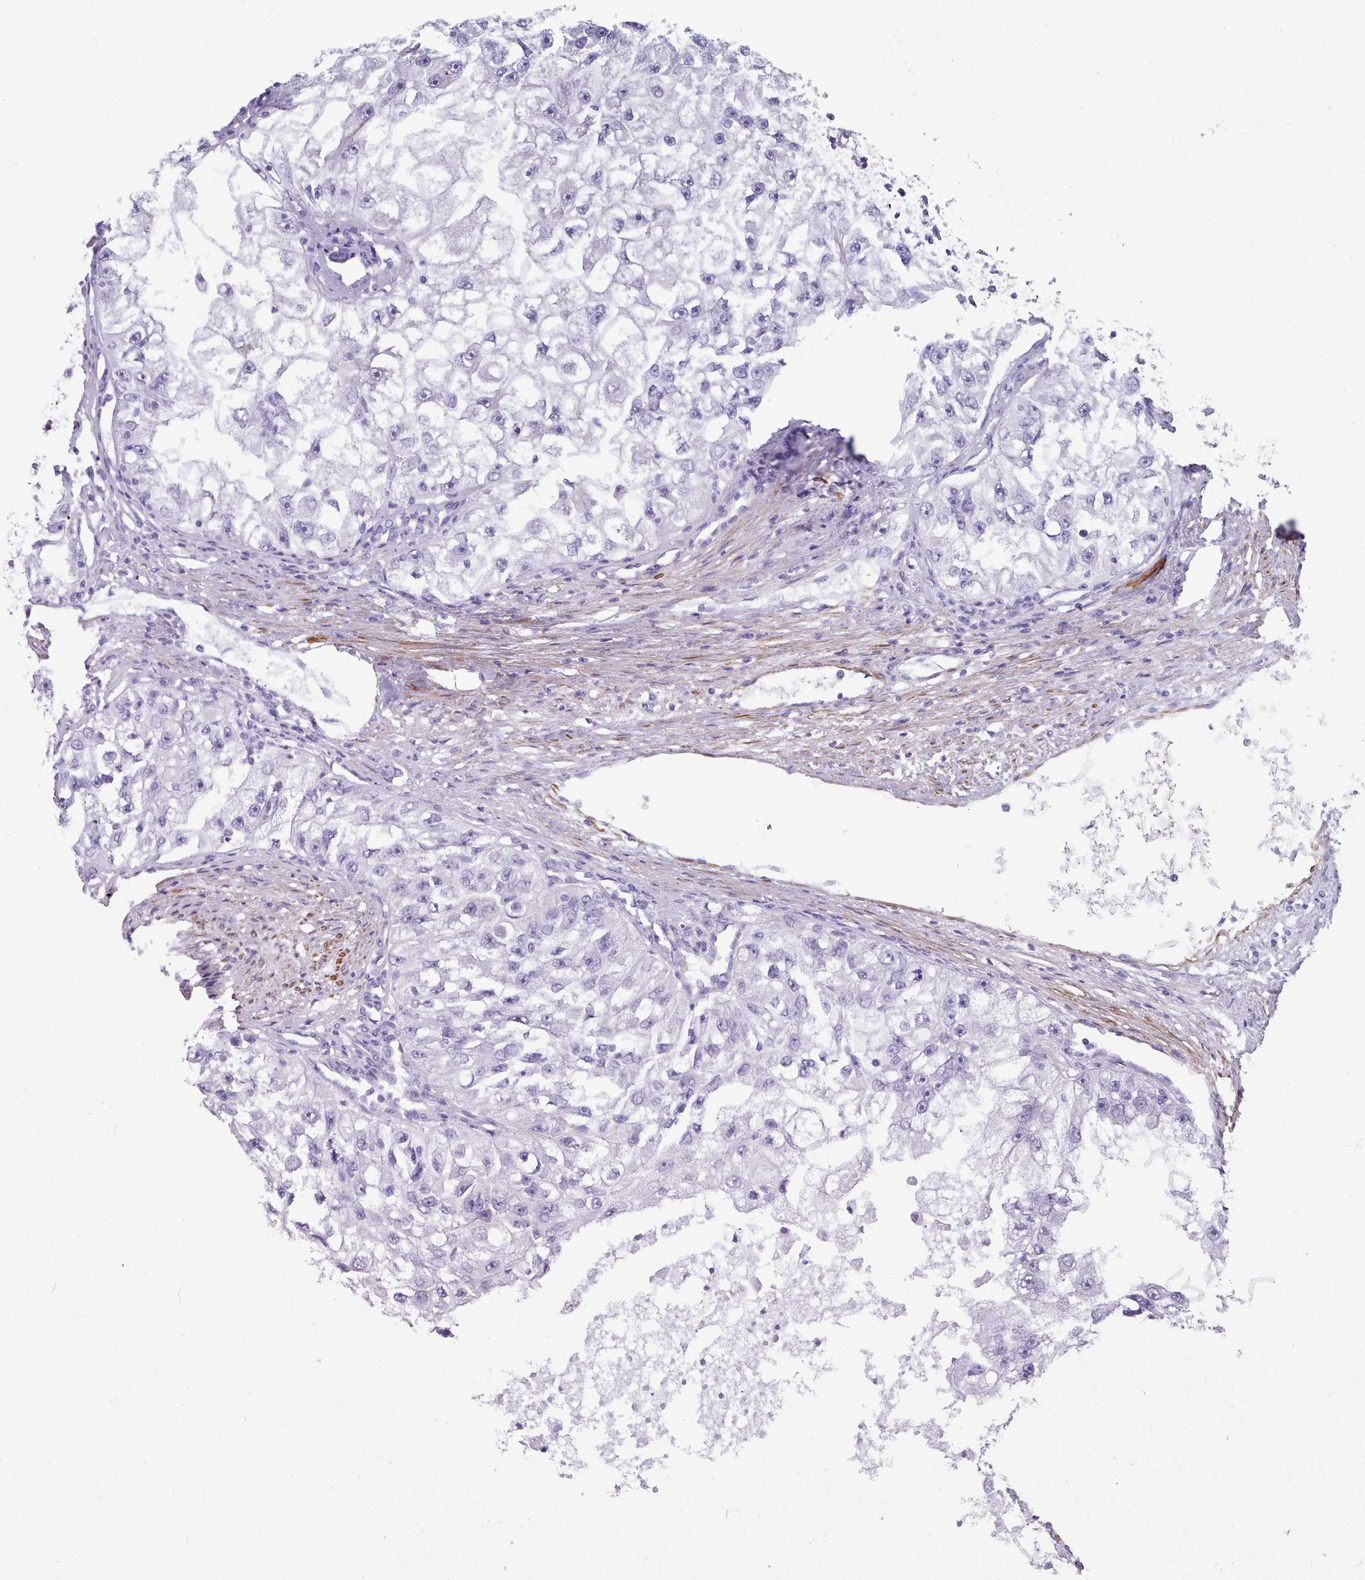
{"staining": {"intensity": "negative", "quantity": "none", "location": "none"}, "tissue": "renal cancer", "cell_type": "Tumor cells", "image_type": "cancer", "snomed": [{"axis": "morphology", "description": "Adenocarcinoma, NOS"}, {"axis": "topography", "description": "Kidney"}], "caption": "A high-resolution photomicrograph shows immunohistochemistry (IHC) staining of renal adenocarcinoma, which exhibits no significant staining in tumor cells. Nuclei are stained in blue.", "gene": "FPGS", "patient": {"sex": "male", "age": 63}}